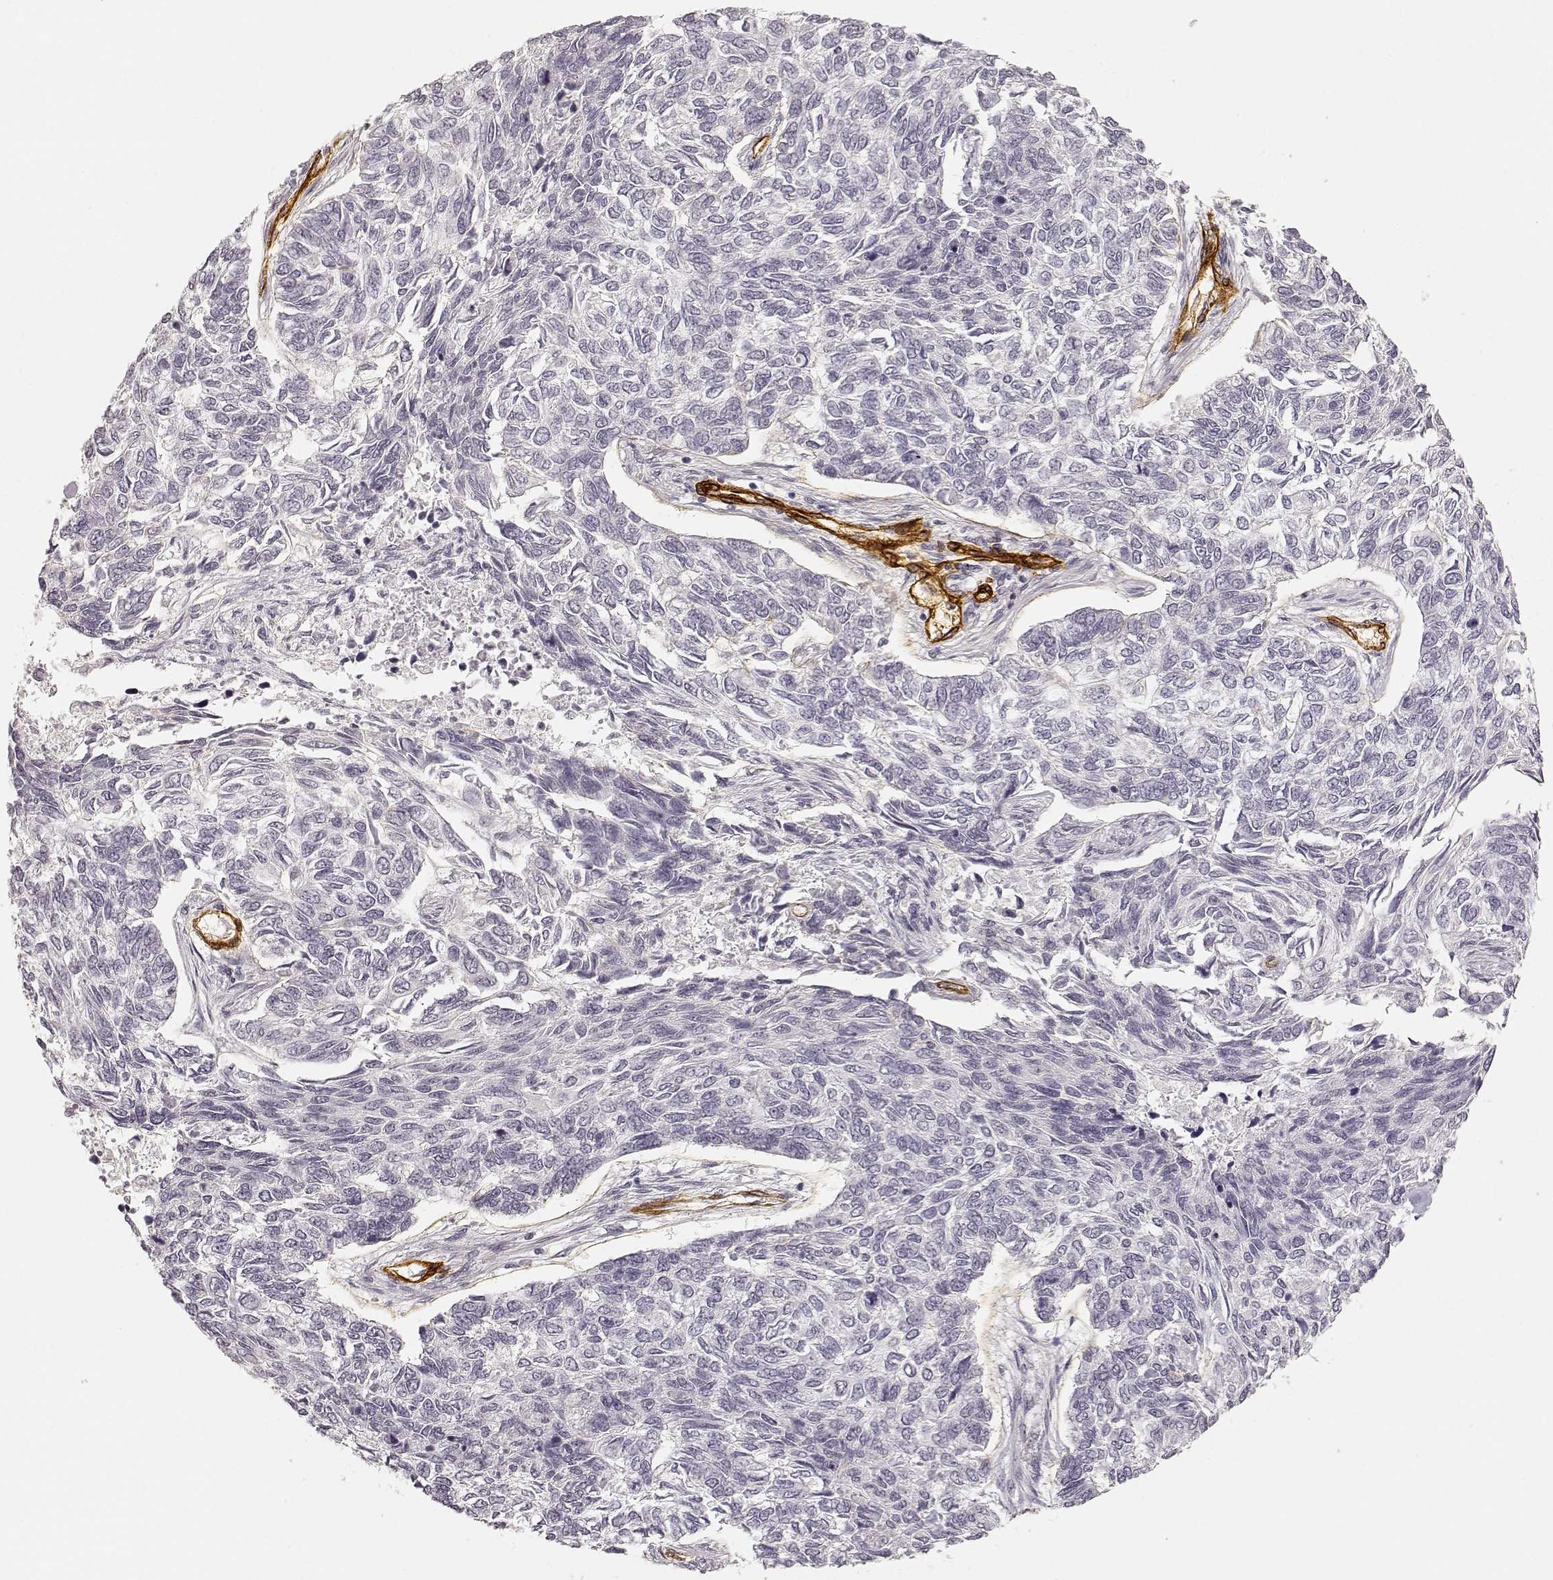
{"staining": {"intensity": "negative", "quantity": "none", "location": "none"}, "tissue": "skin cancer", "cell_type": "Tumor cells", "image_type": "cancer", "snomed": [{"axis": "morphology", "description": "Basal cell carcinoma"}, {"axis": "topography", "description": "Skin"}], "caption": "Human basal cell carcinoma (skin) stained for a protein using immunohistochemistry (IHC) displays no positivity in tumor cells.", "gene": "LAMA4", "patient": {"sex": "female", "age": 65}}